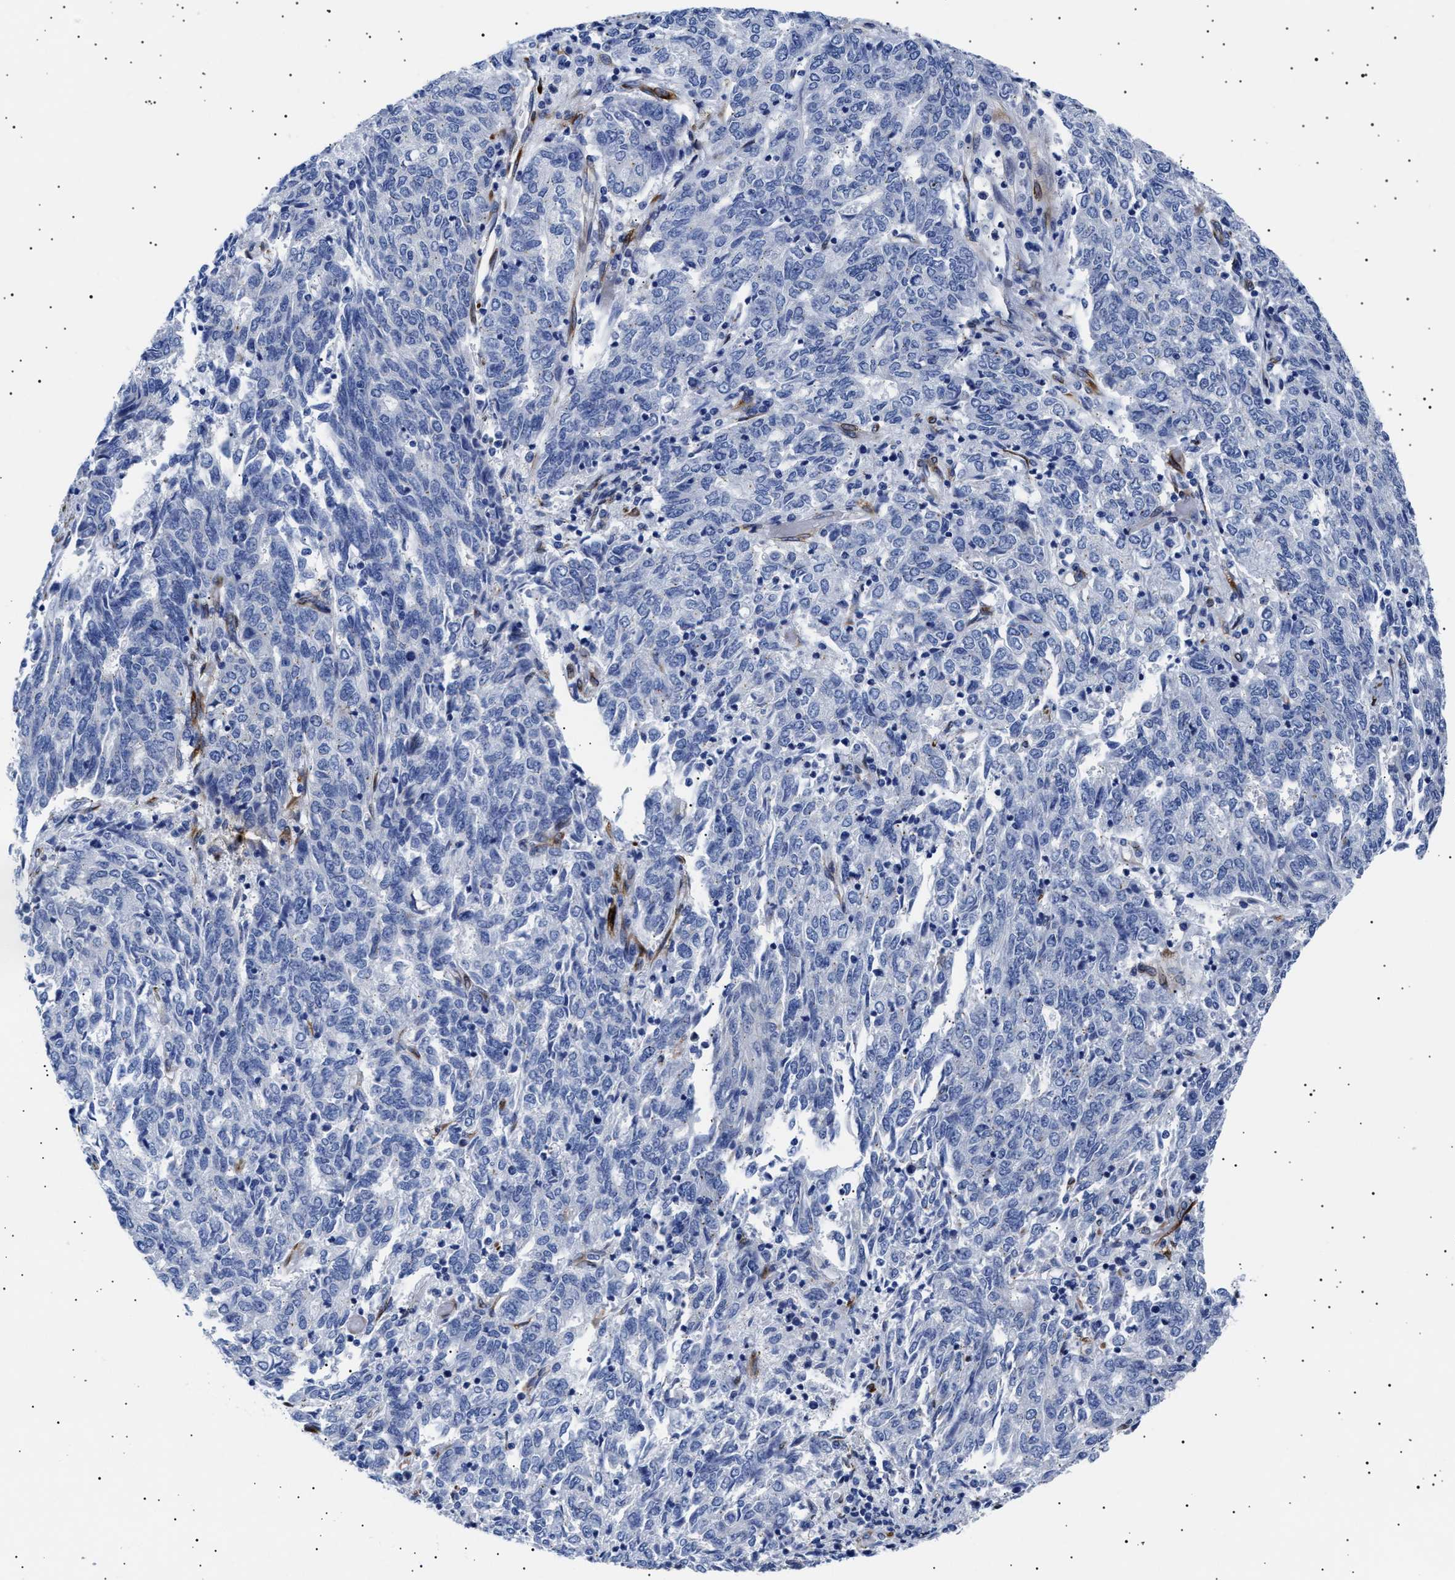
{"staining": {"intensity": "negative", "quantity": "none", "location": "none"}, "tissue": "endometrial cancer", "cell_type": "Tumor cells", "image_type": "cancer", "snomed": [{"axis": "morphology", "description": "Adenocarcinoma, NOS"}, {"axis": "topography", "description": "Endometrium"}], "caption": "High magnification brightfield microscopy of endometrial cancer stained with DAB (brown) and counterstained with hematoxylin (blue): tumor cells show no significant expression. (DAB (3,3'-diaminobenzidine) immunohistochemistry (IHC) visualized using brightfield microscopy, high magnification).", "gene": "HEMGN", "patient": {"sex": "female", "age": 80}}